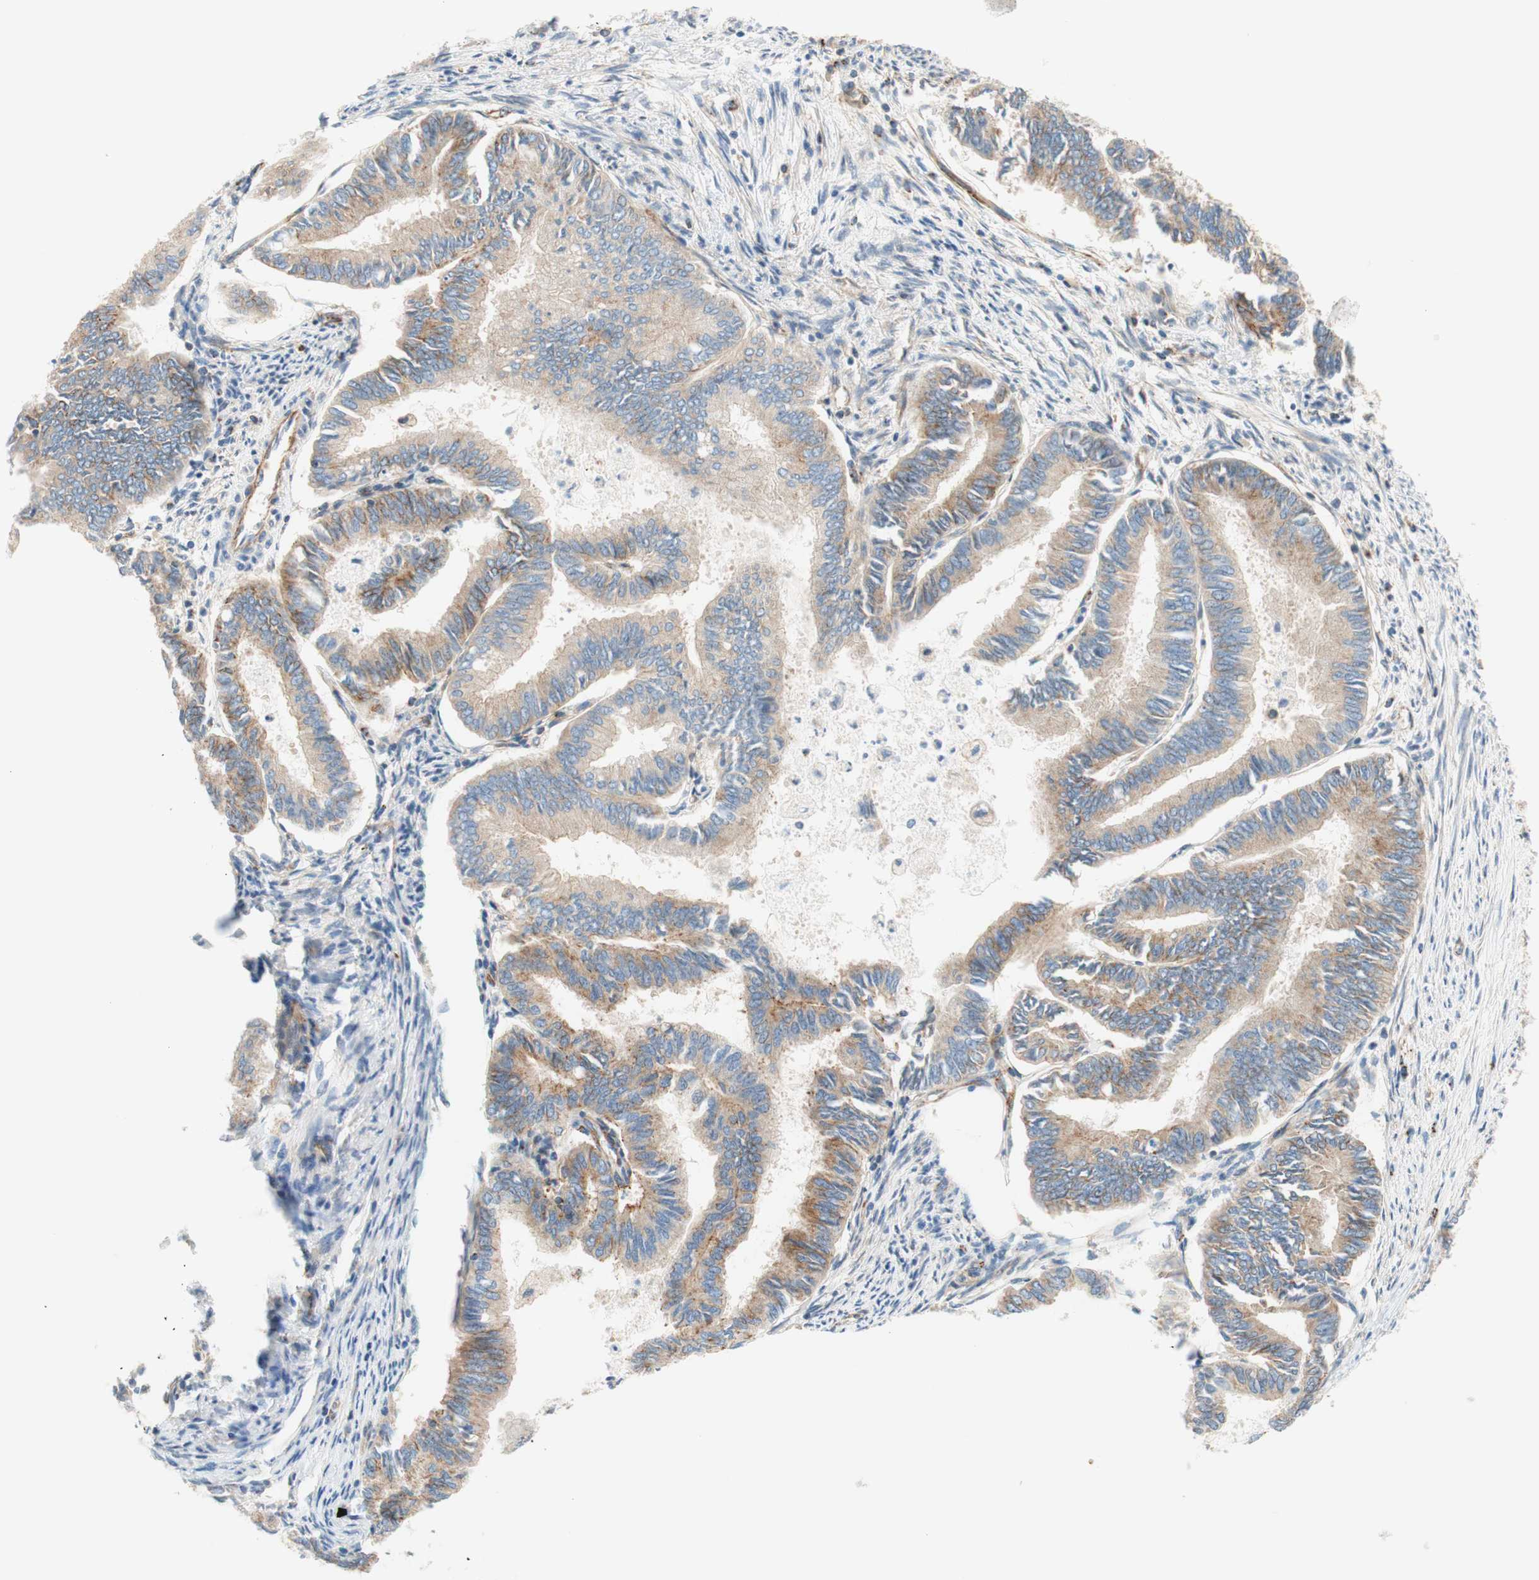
{"staining": {"intensity": "moderate", "quantity": ">75%", "location": "cytoplasmic/membranous"}, "tissue": "endometrial cancer", "cell_type": "Tumor cells", "image_type": "cancer", "snomed": [{"axis": "morphology", "description": "Adenocarcinoma, NOS"}, {"axis": "topography", "description": "Endometrium"}], "caption": "Brown immunohistochemical staining in human endometrial cancer reveals moderate cytoplasmic/membranous expression in approximately >75% of tumor cells.", "gene": "VPS26A", "patient": {"sex": "female", "age": 86}}